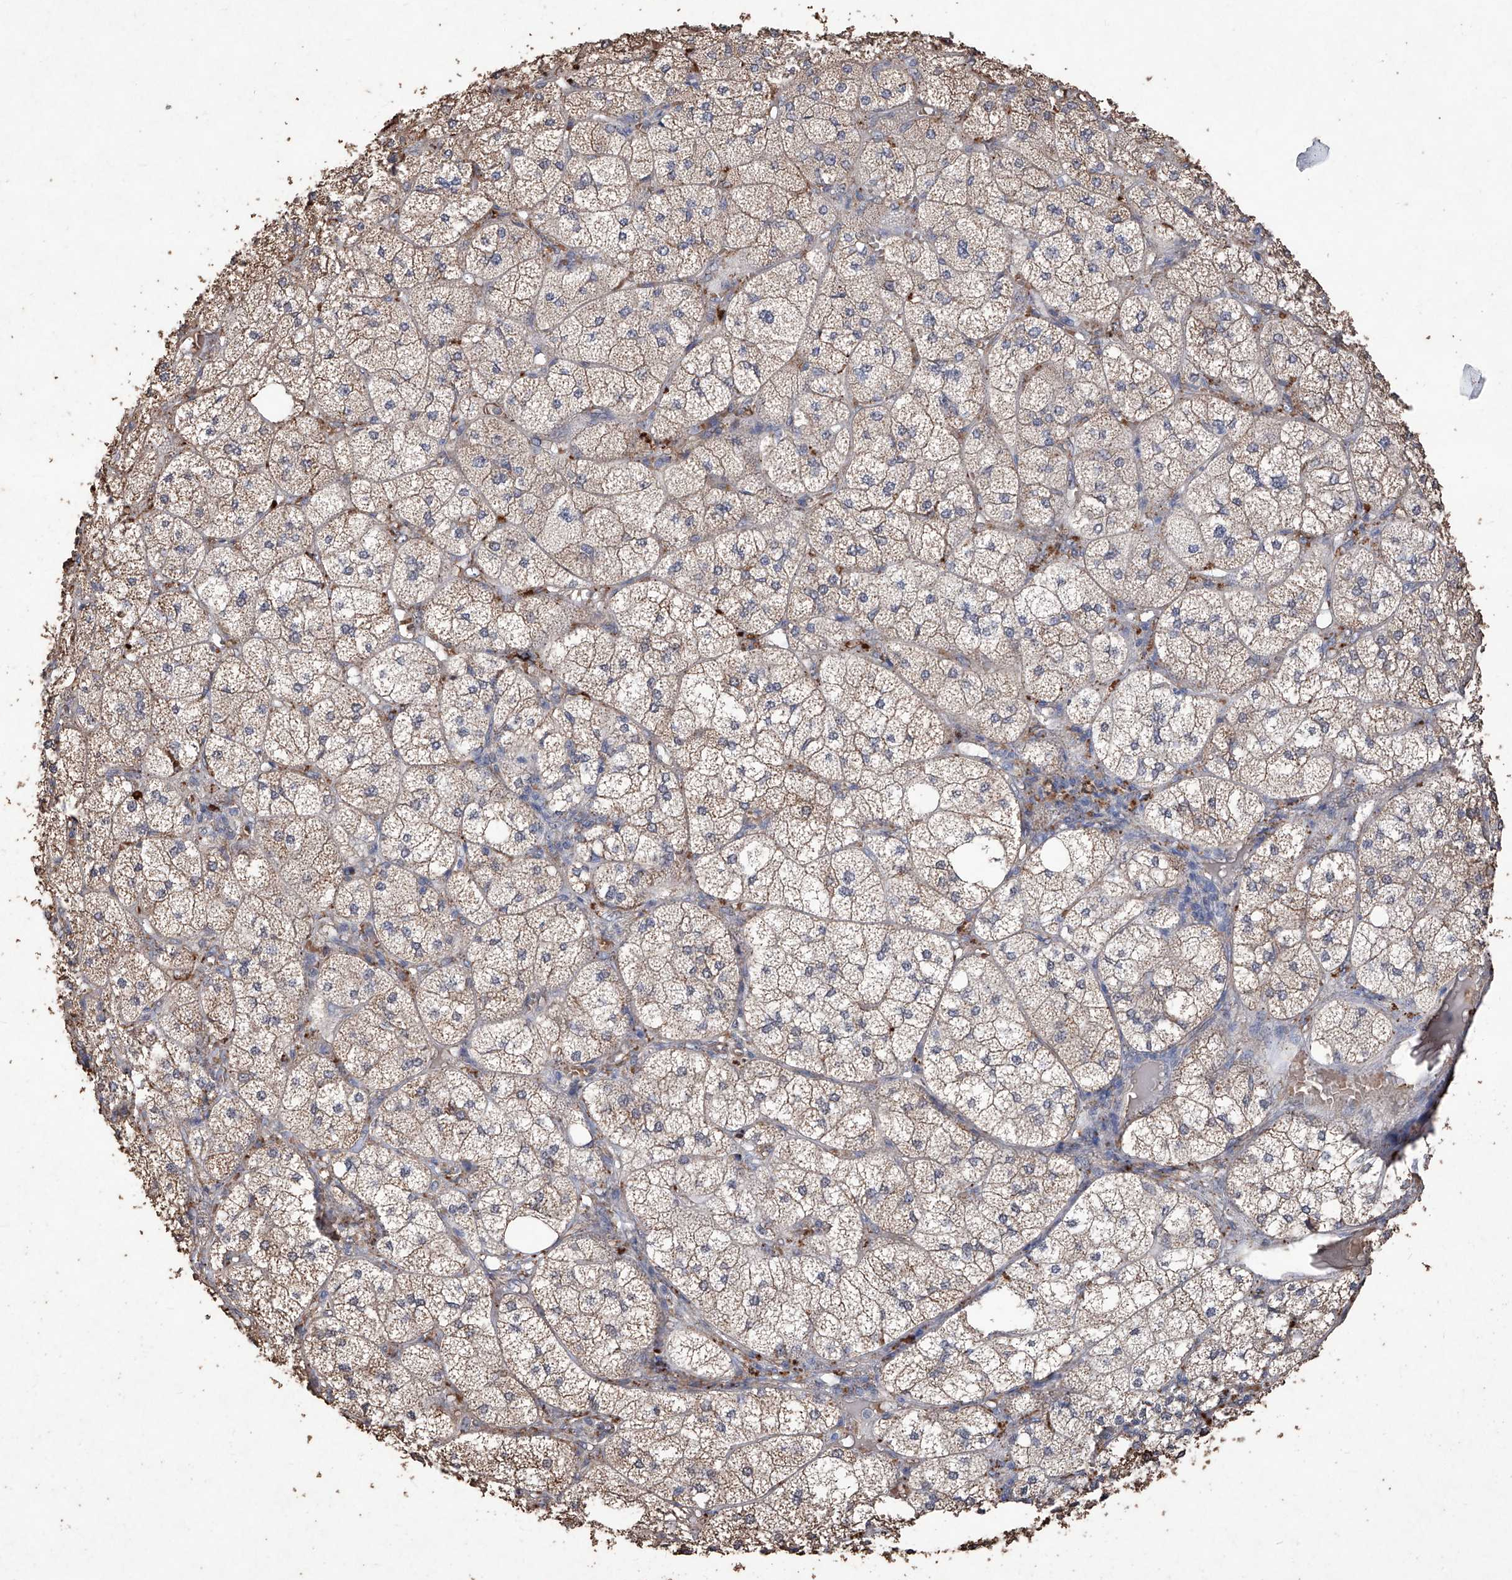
{"staining": {"intensity": "weak", "quantity": ">75%", "location": "cytoplasmic/membranous"}, "tissue": "adrenal gland", "cell_type": "Glandular cells", "image_type": "normal", "snomed": [{"axis": "morphology", "description": "Normal tissue, NOS"}, {"axis": "topography", "description": "Adrenal gland"}], "caption": "Immunohistochemical staining of unremarkable human adrenal gland exhibits >75% levels of weak cytoplasmic/membranous protein staining in about >75% of glandular cells.", "gene": "EML1", "patient": {"sex": "female", "age": 61}}